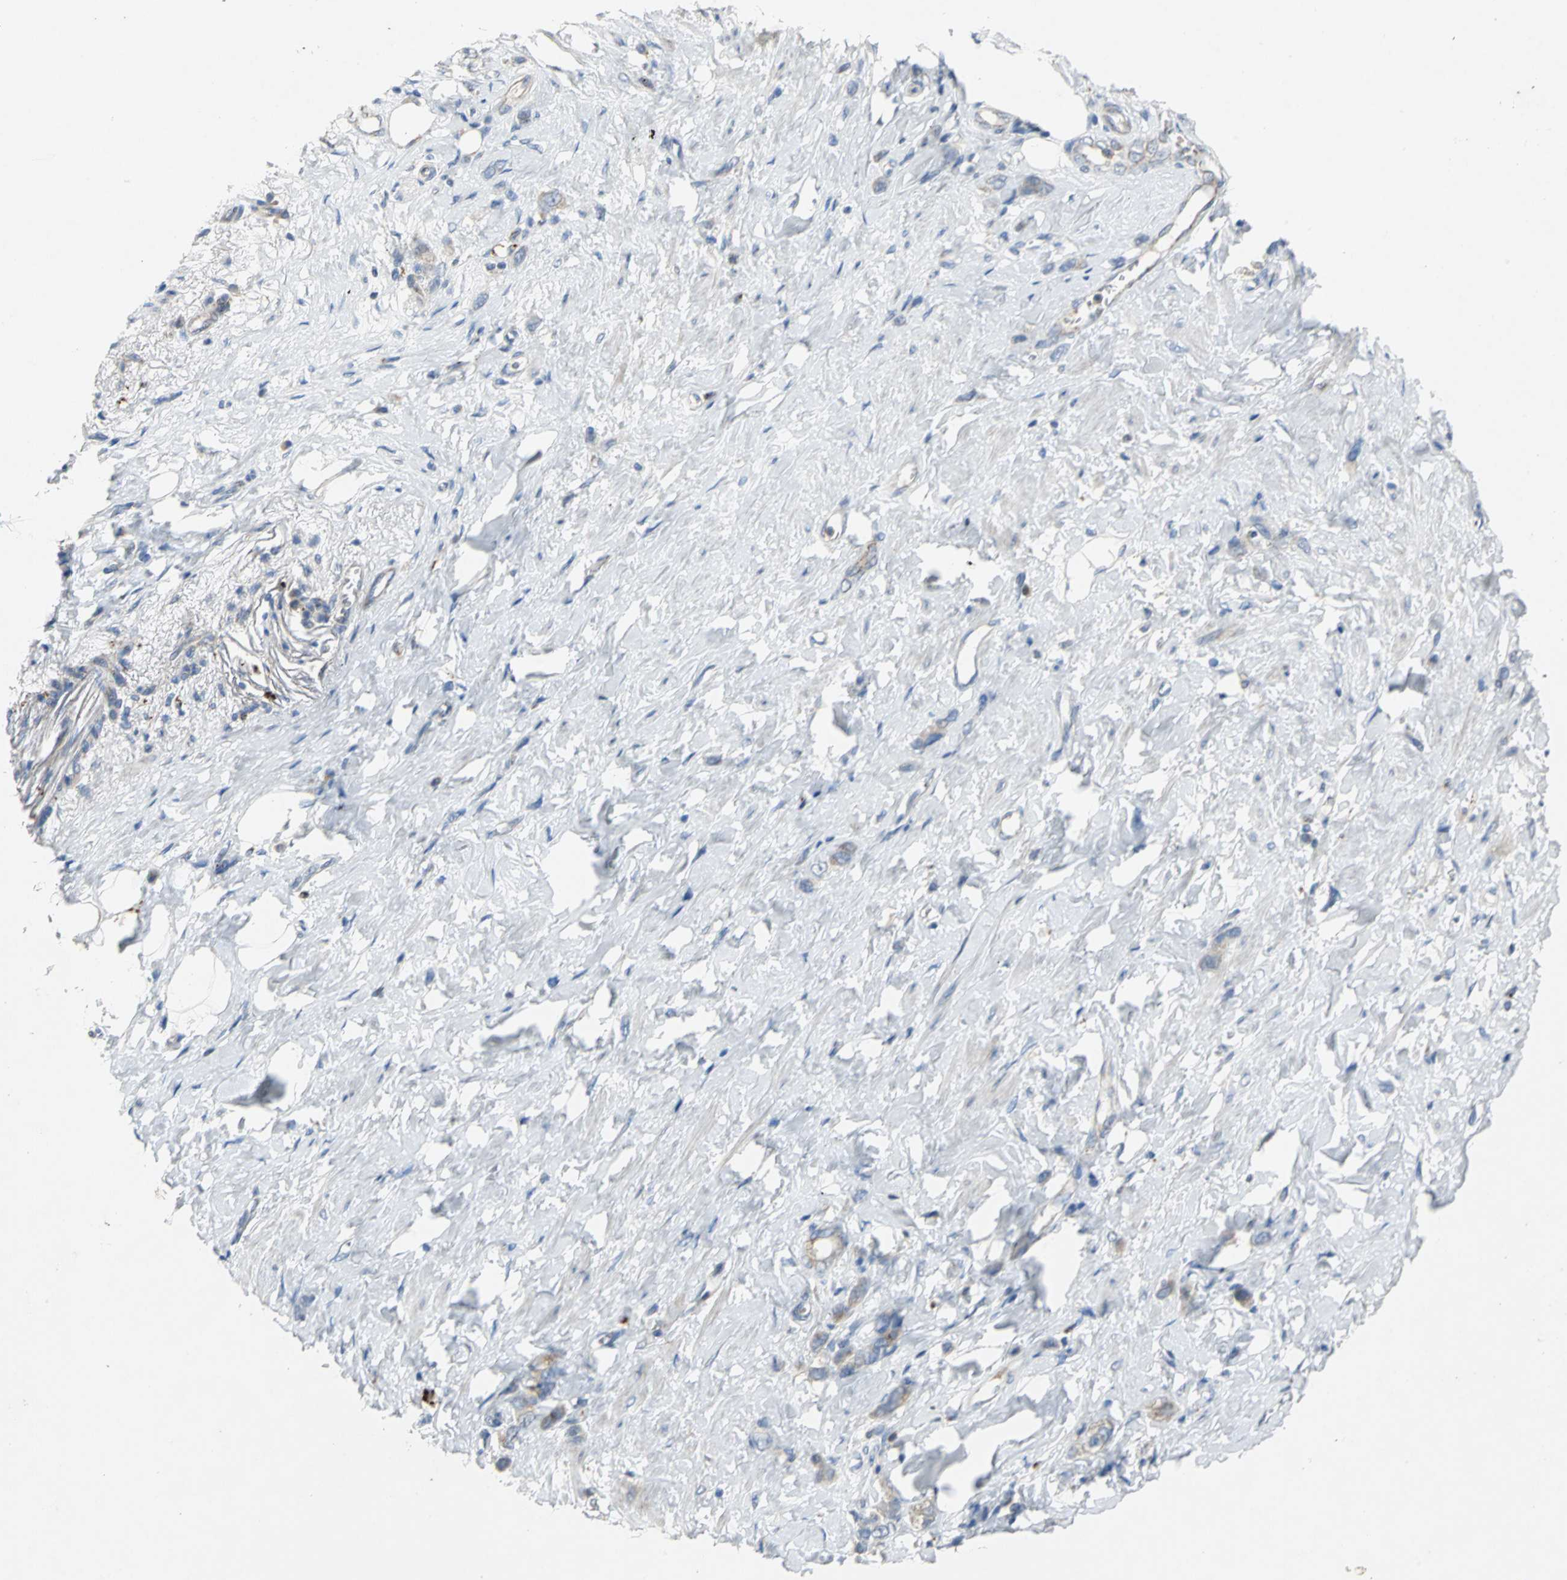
{"staining": {"intensity": "weak", "quantity": "25%-75%", "location": "cytoplasmic/membranous"}, "tissue": "stomach cancer", "cell_type": "Tumor cells", "image_type": "cancer", "snomed": [{"axis": "morphology", "description": "Adenocarcinoma, NOS"}, {"axis": "topography", "description": "Stomach"}], "caption": "Tumor cells exhibit low levels of weak cytoplasmic/membranous expression in approximately 25%-75% of cells in stomach cancer. (brown staining indicates protein expression, while blue staining denotes nuclei).", "gene": "SPPL2B", "patient": {"sex": "male", "age": 82}}